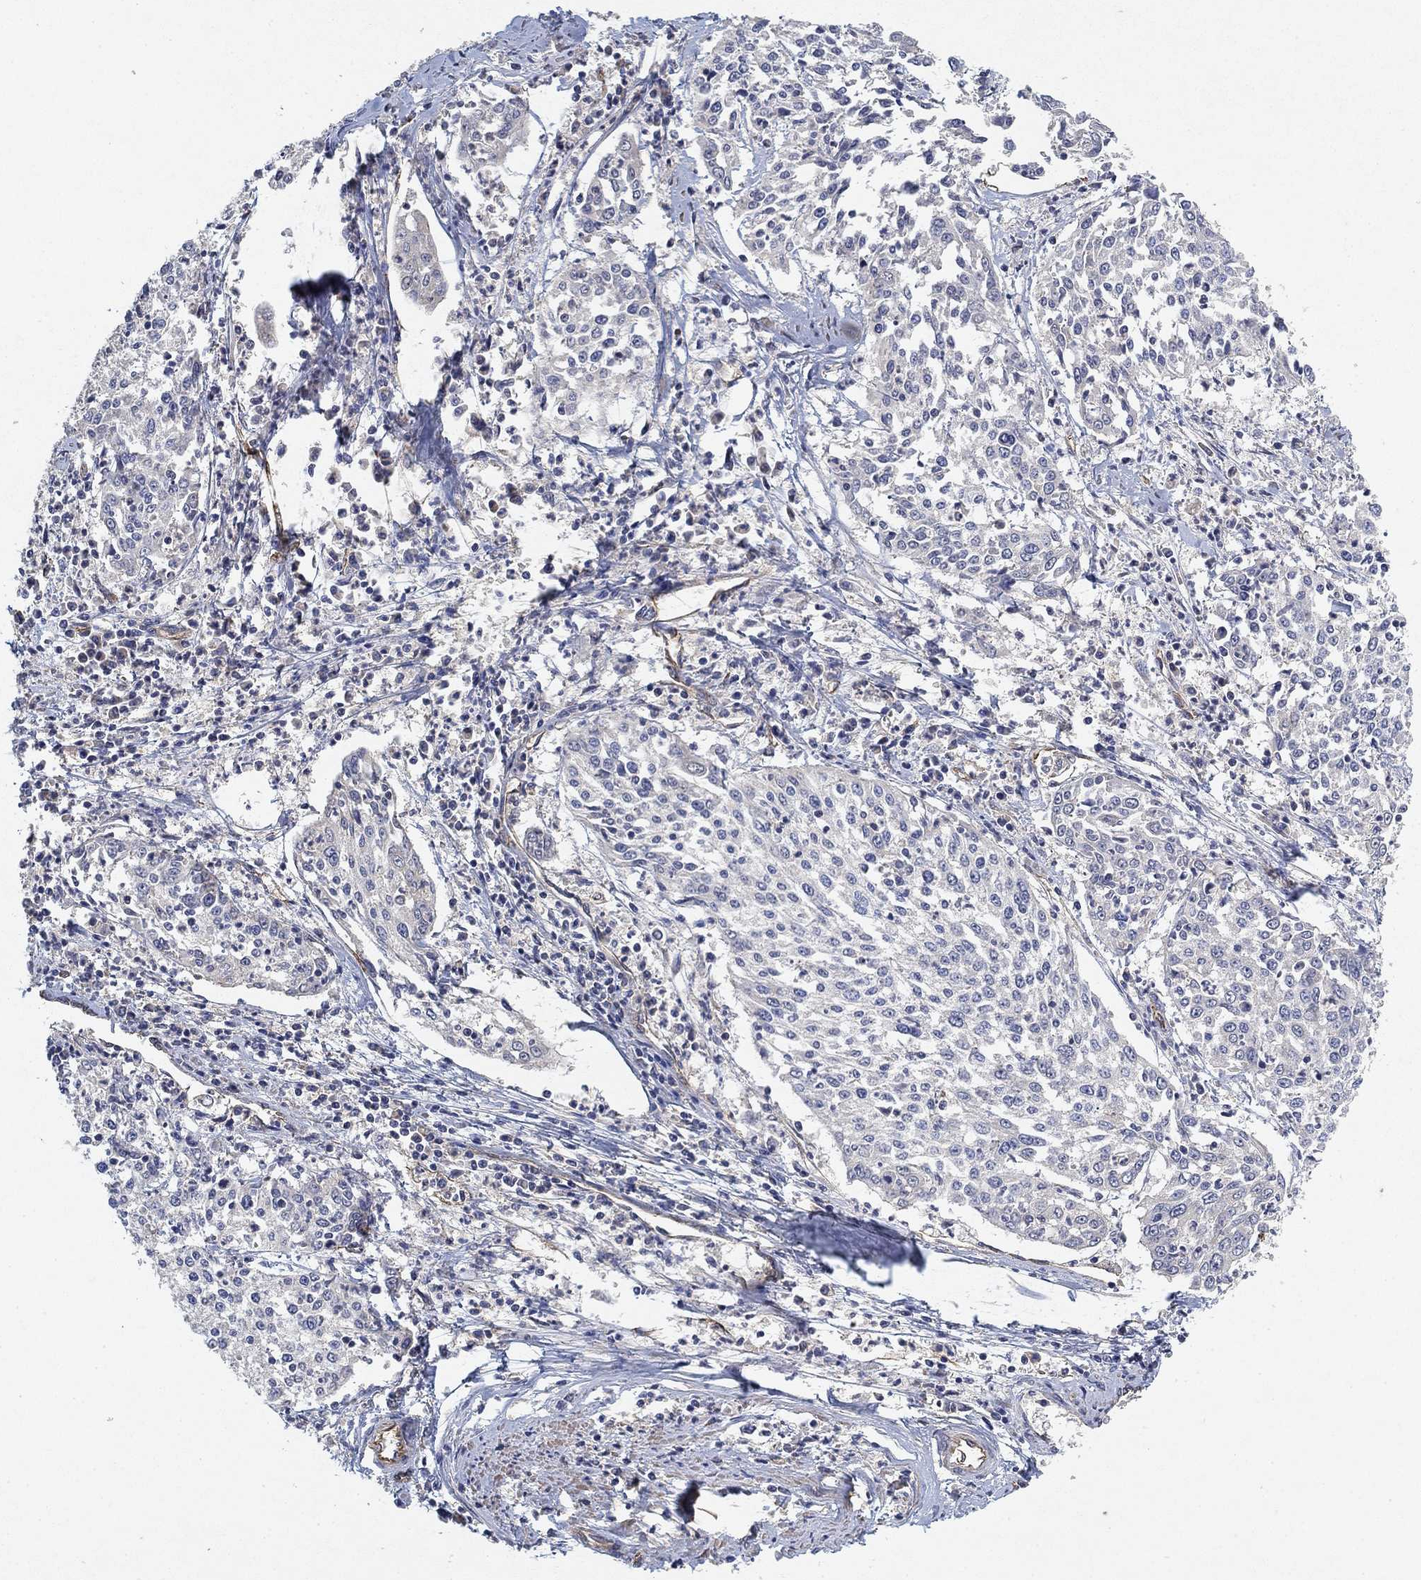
{"staining": {"intensity": "negative", "quantity": "none", "location": "none"}, "tissue": "cervical cancer", "cell_type": "Tumor cells", "image_type": "cancer", "snomed": [{"axis": "morphology", "description": "Squamous cell carcinoma, NOS"}, {"axis": "topography", "description": "Cervix"}], "caption": "This is an IHC histopathology image of human cervical cancer (squamous cell carcinoma). There is no expression in tumor cells.", "gene": "MCUR1", "patient": {"sex": "female", "age": 41}}